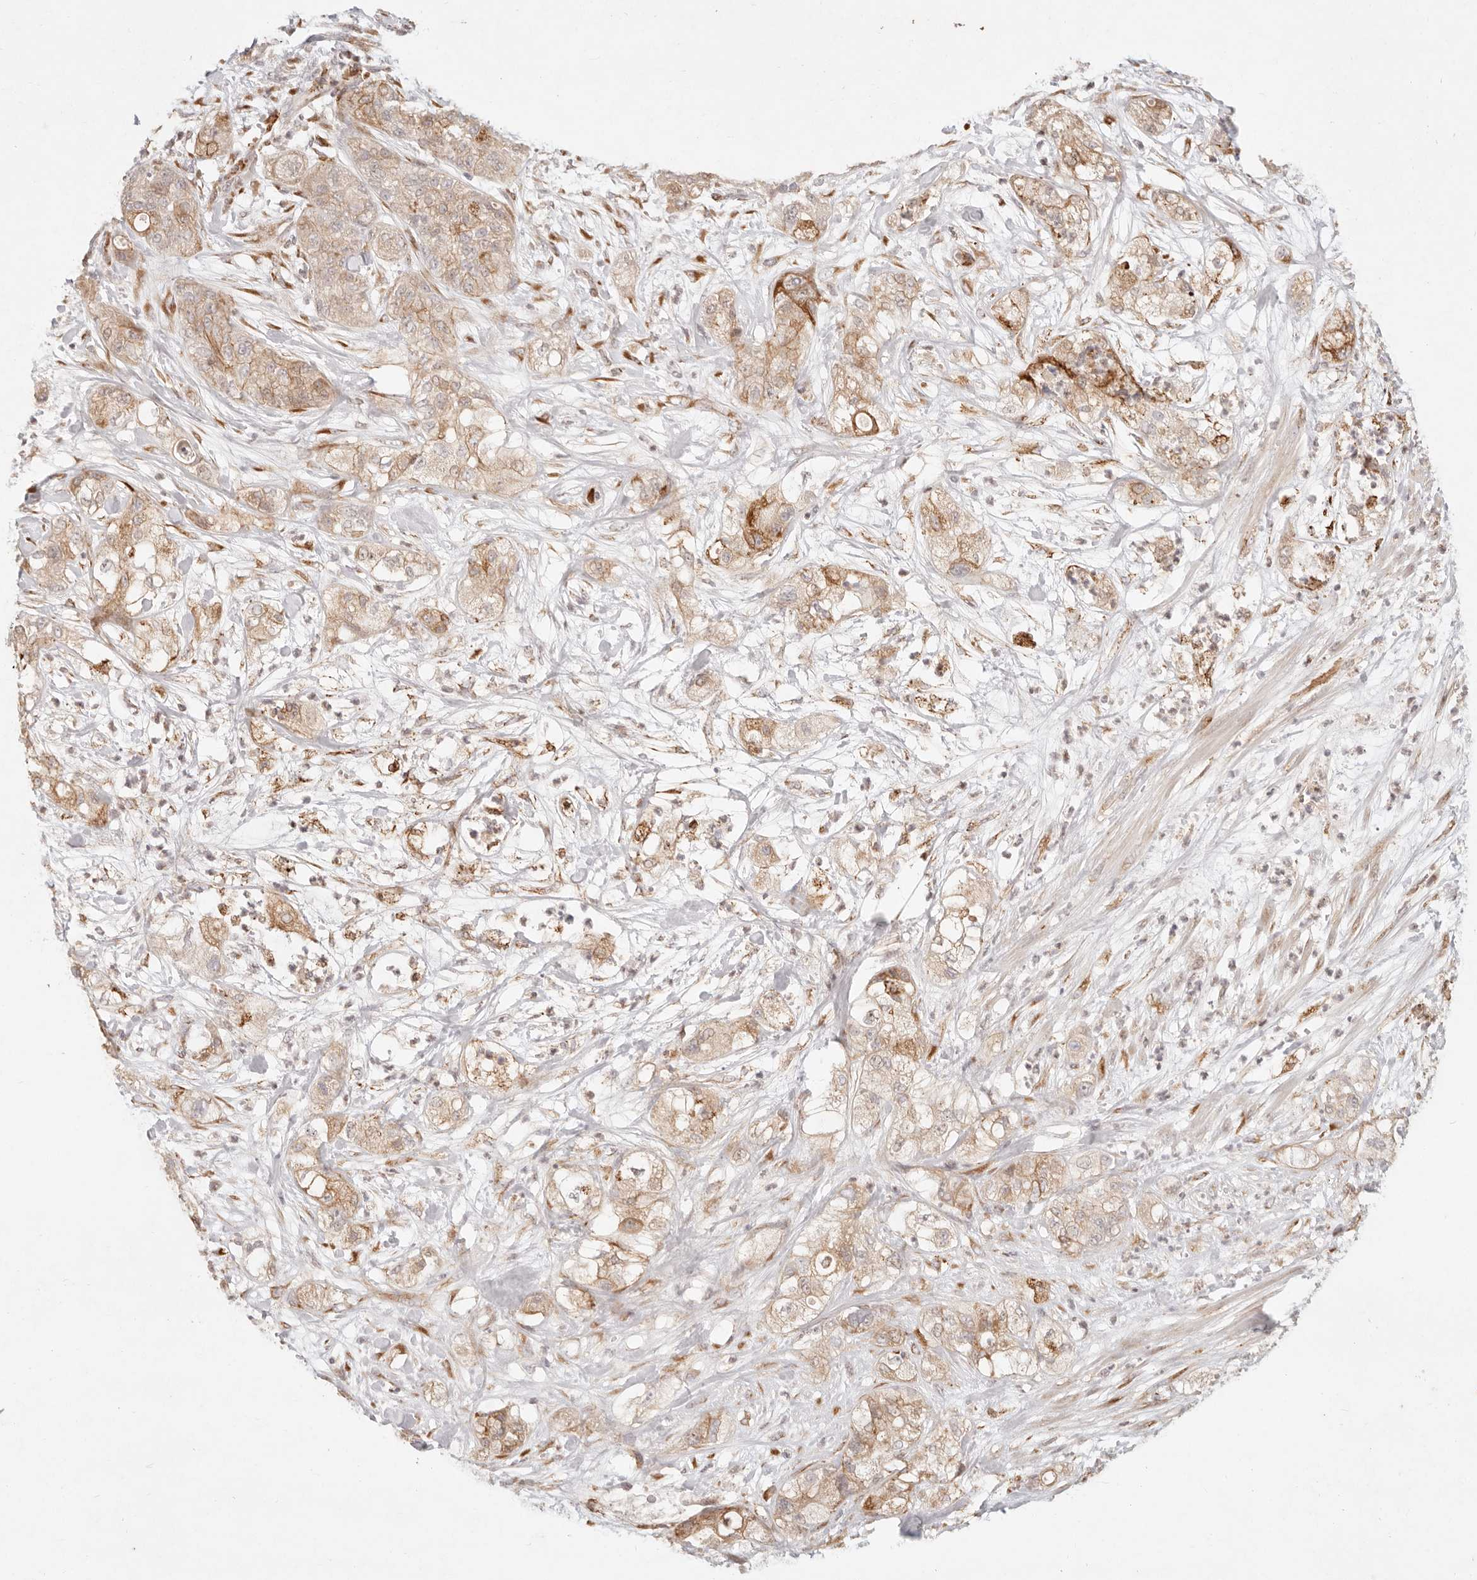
{"staining": {"intensity": "moderate", "quantity": ">75%", "location": "cytoplasmic/membranous"}, "tissue": "pancreatic cancer", "cell_type": "Tumor cells", "image_type": "cancer", "snomed": [{"axis": "morphology", "description": "Adenocarcinoma, NOS"}, {"axis": "topography", "description": "Pancreas"}], "caption": "An image of pancreatic cancer stained for a protein displays moderate cytoplasmic/membranous brown staining in tumor cells.", "gene": "C1orf127", "patient": {"sex": "female", "age": 78}}